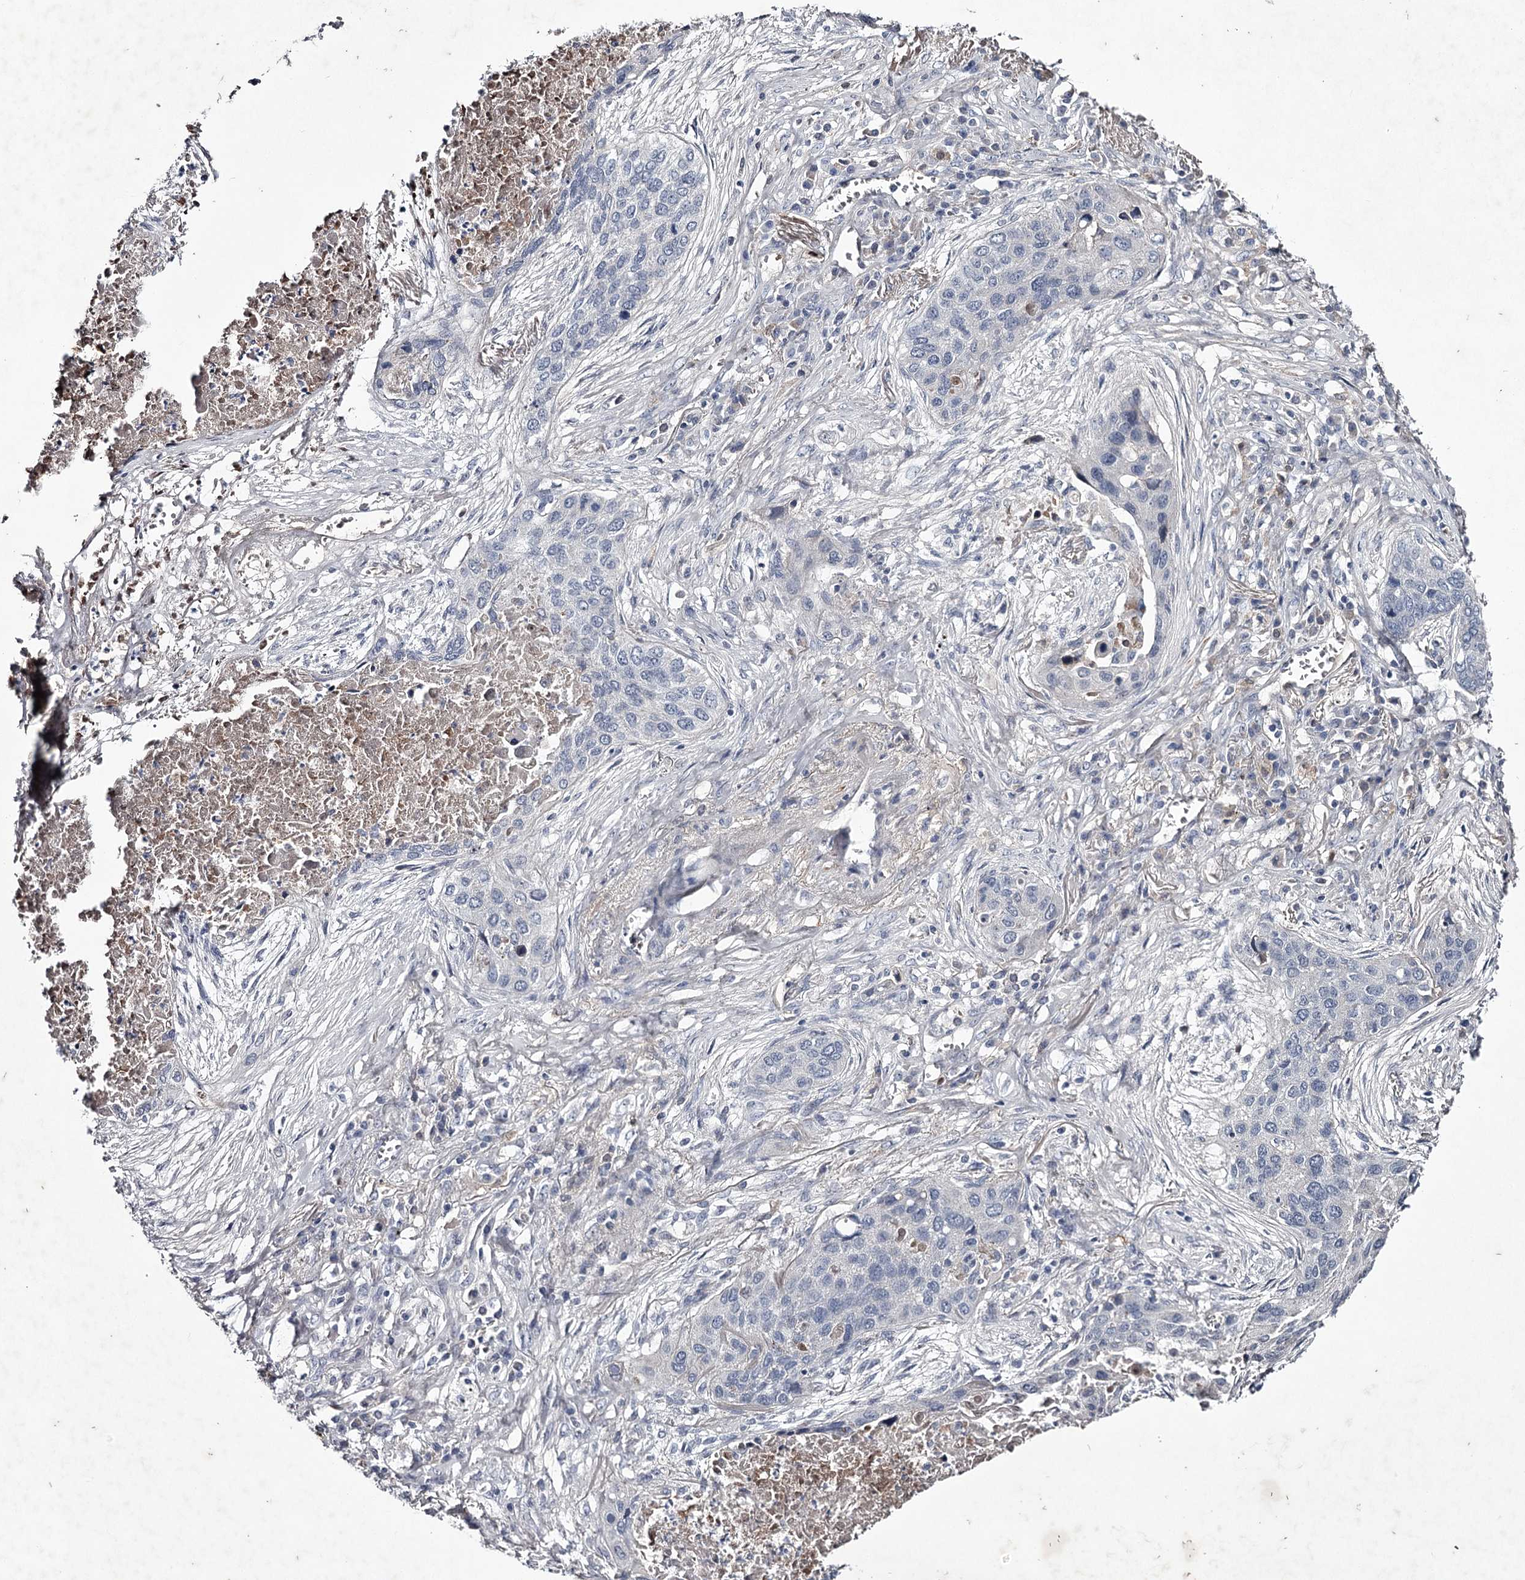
{"staining": {"intensity": "negative", "quantity": "none", "location": "none"}, "tissue": "lung cancer", "cell_type": "Tumor cells", "image_type": "cancer", "snomed": [{"axis": "morphology", "description": "Squamous cell carcinoma, NOS"}, {"axis": "topography", "description": "Lung"}], "caption": "Histopathology image shows no significant protein expression in tumor cells of squamous cell carcinoma (lung).", "gene": "FDXACB1", "patient": {"sex": "female", "age": 63}}